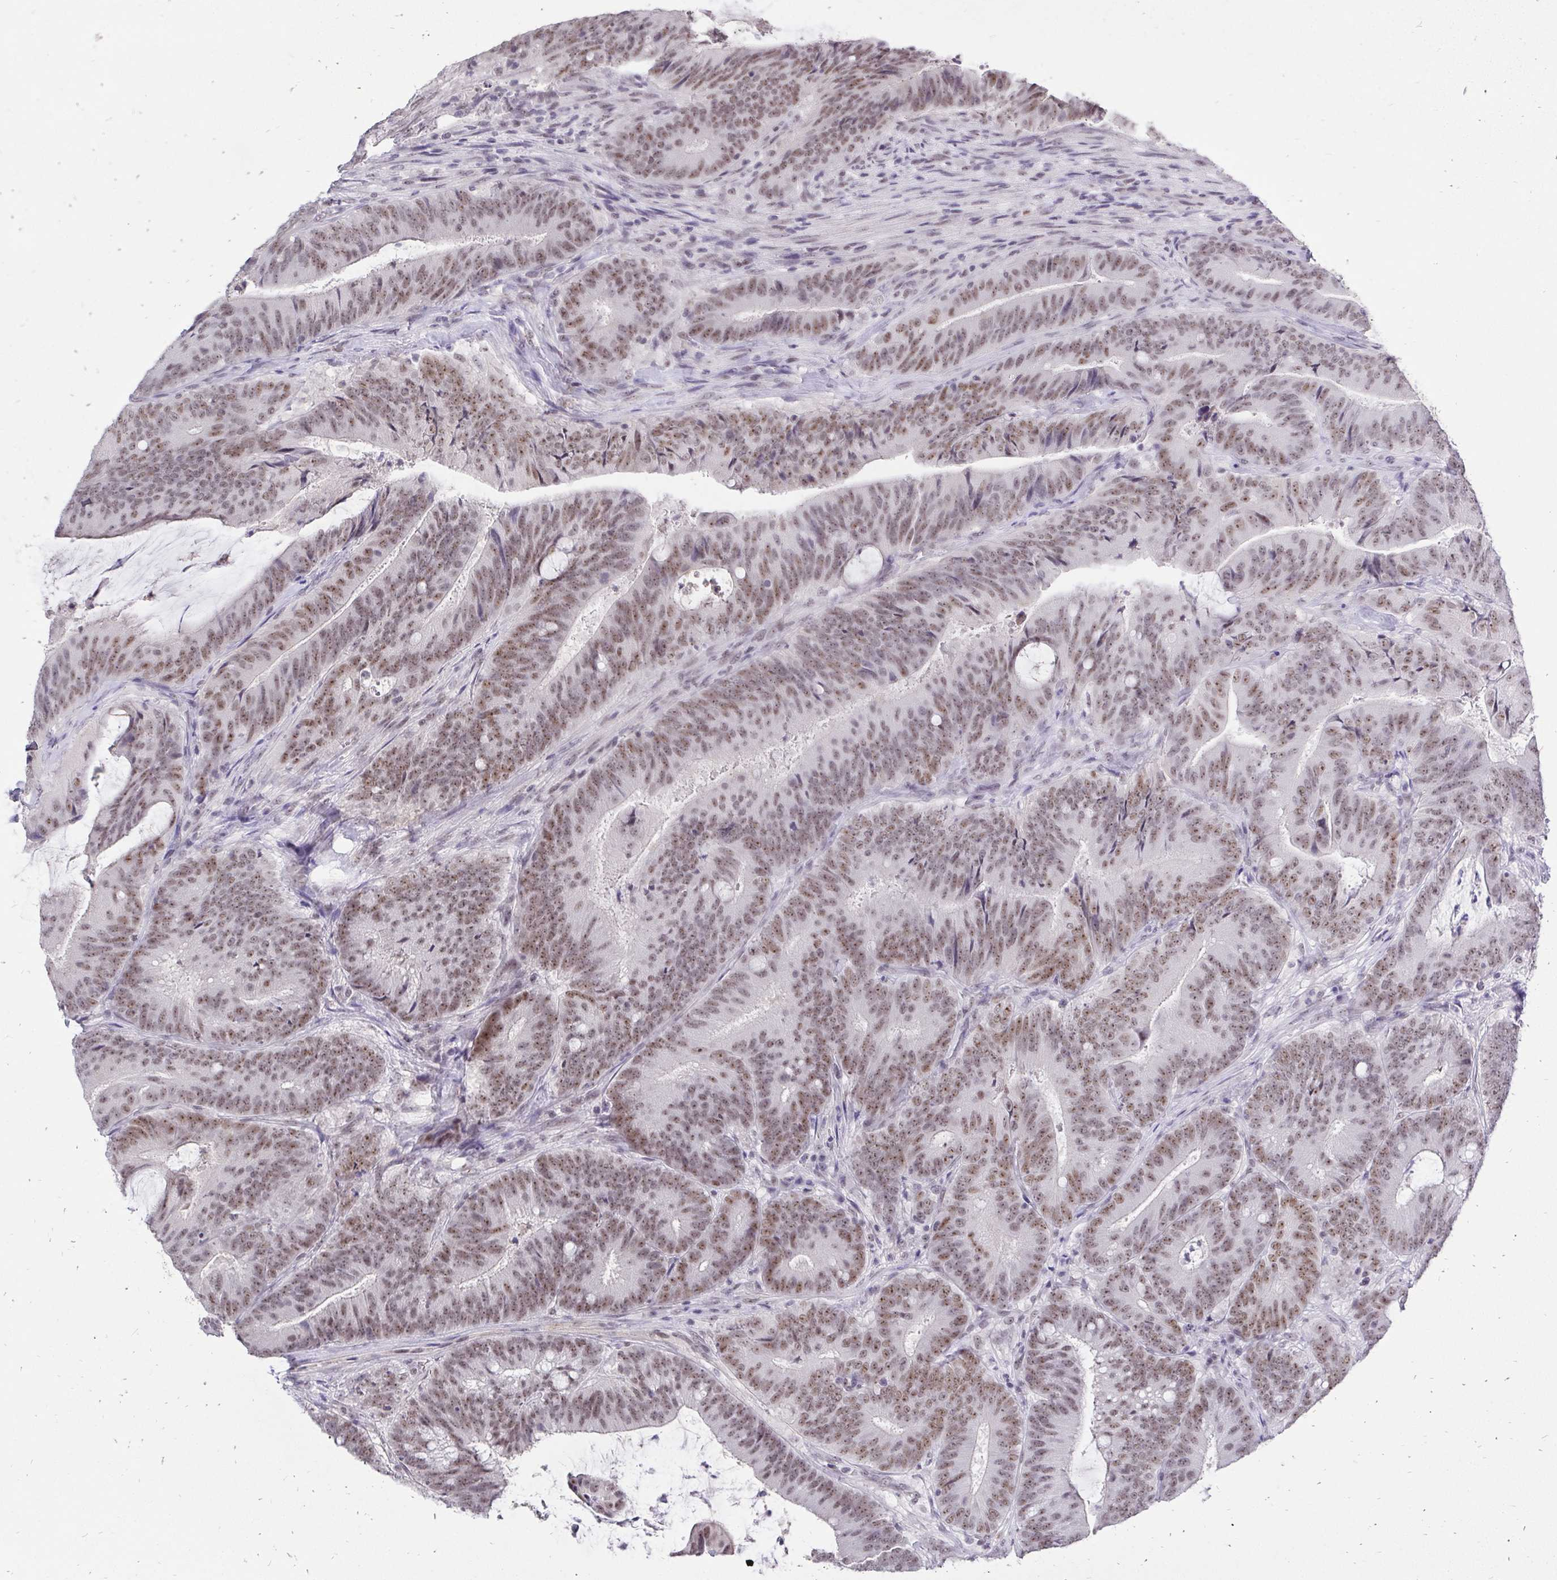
{"staining": {"intensity": "moderate", "quantity": ">75%", "location": "nuclear"}, "tissue": "colorectal cancer", "cell_type": "Tumor cells", "image_type": "cancer", "snomed": [{"axis": "morphology", "description": "Adenocarcinoma, NOS"}, {"axis": "topography", "description": "Colon"}], "caption": "High-power microscopy captured an IHC histopathology image of colorectal cancer, revealing moderate nuclear expression in about >75% of tumor cells.", "gene": "ZNF860", "patient": {"sex": "female", "age": 43}}